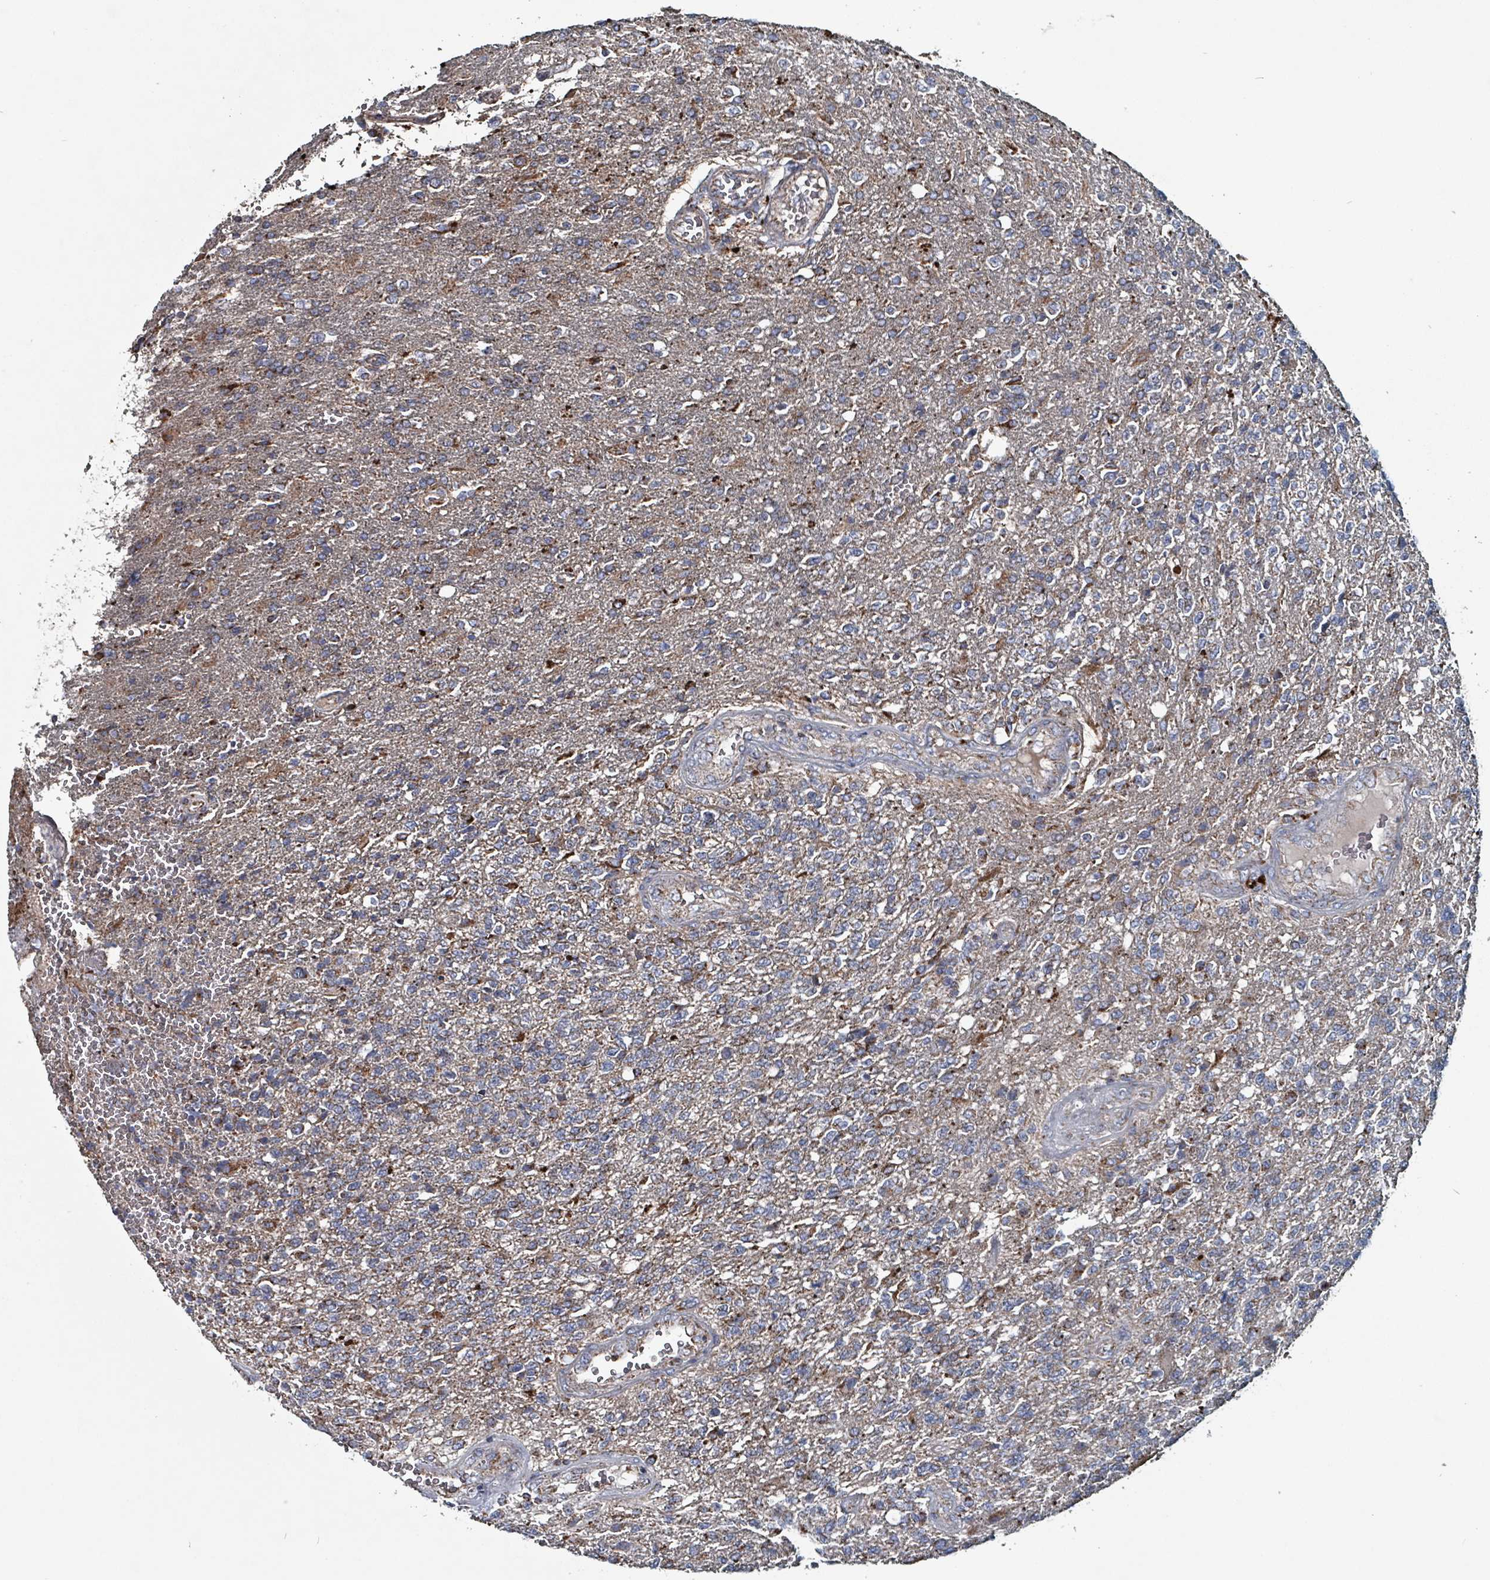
{"staining": {"intensity": "moderate", "quantity": "<25%", "location": "cytoplasmic/membranous"}, "tissue": "glioma", "cell_type": "Tumor cells", "image_type": "cancer", "snomed": [{"axis": "morphology", "description": "Glioma, malignant, High grade"}, {"axis": "topography", "description": "Brain"}], "caption": "High-grade glioma (malignant) tissue exhibits moderate cytoplasmic/membranous staining in about <25% of tumor cells (DAB (3,3'-diaminobenzidine) = brown stain, brightfield microscopy at high magnification).", "gene": "ABHD18", "patient": {"sex": "male", "age": 56}}